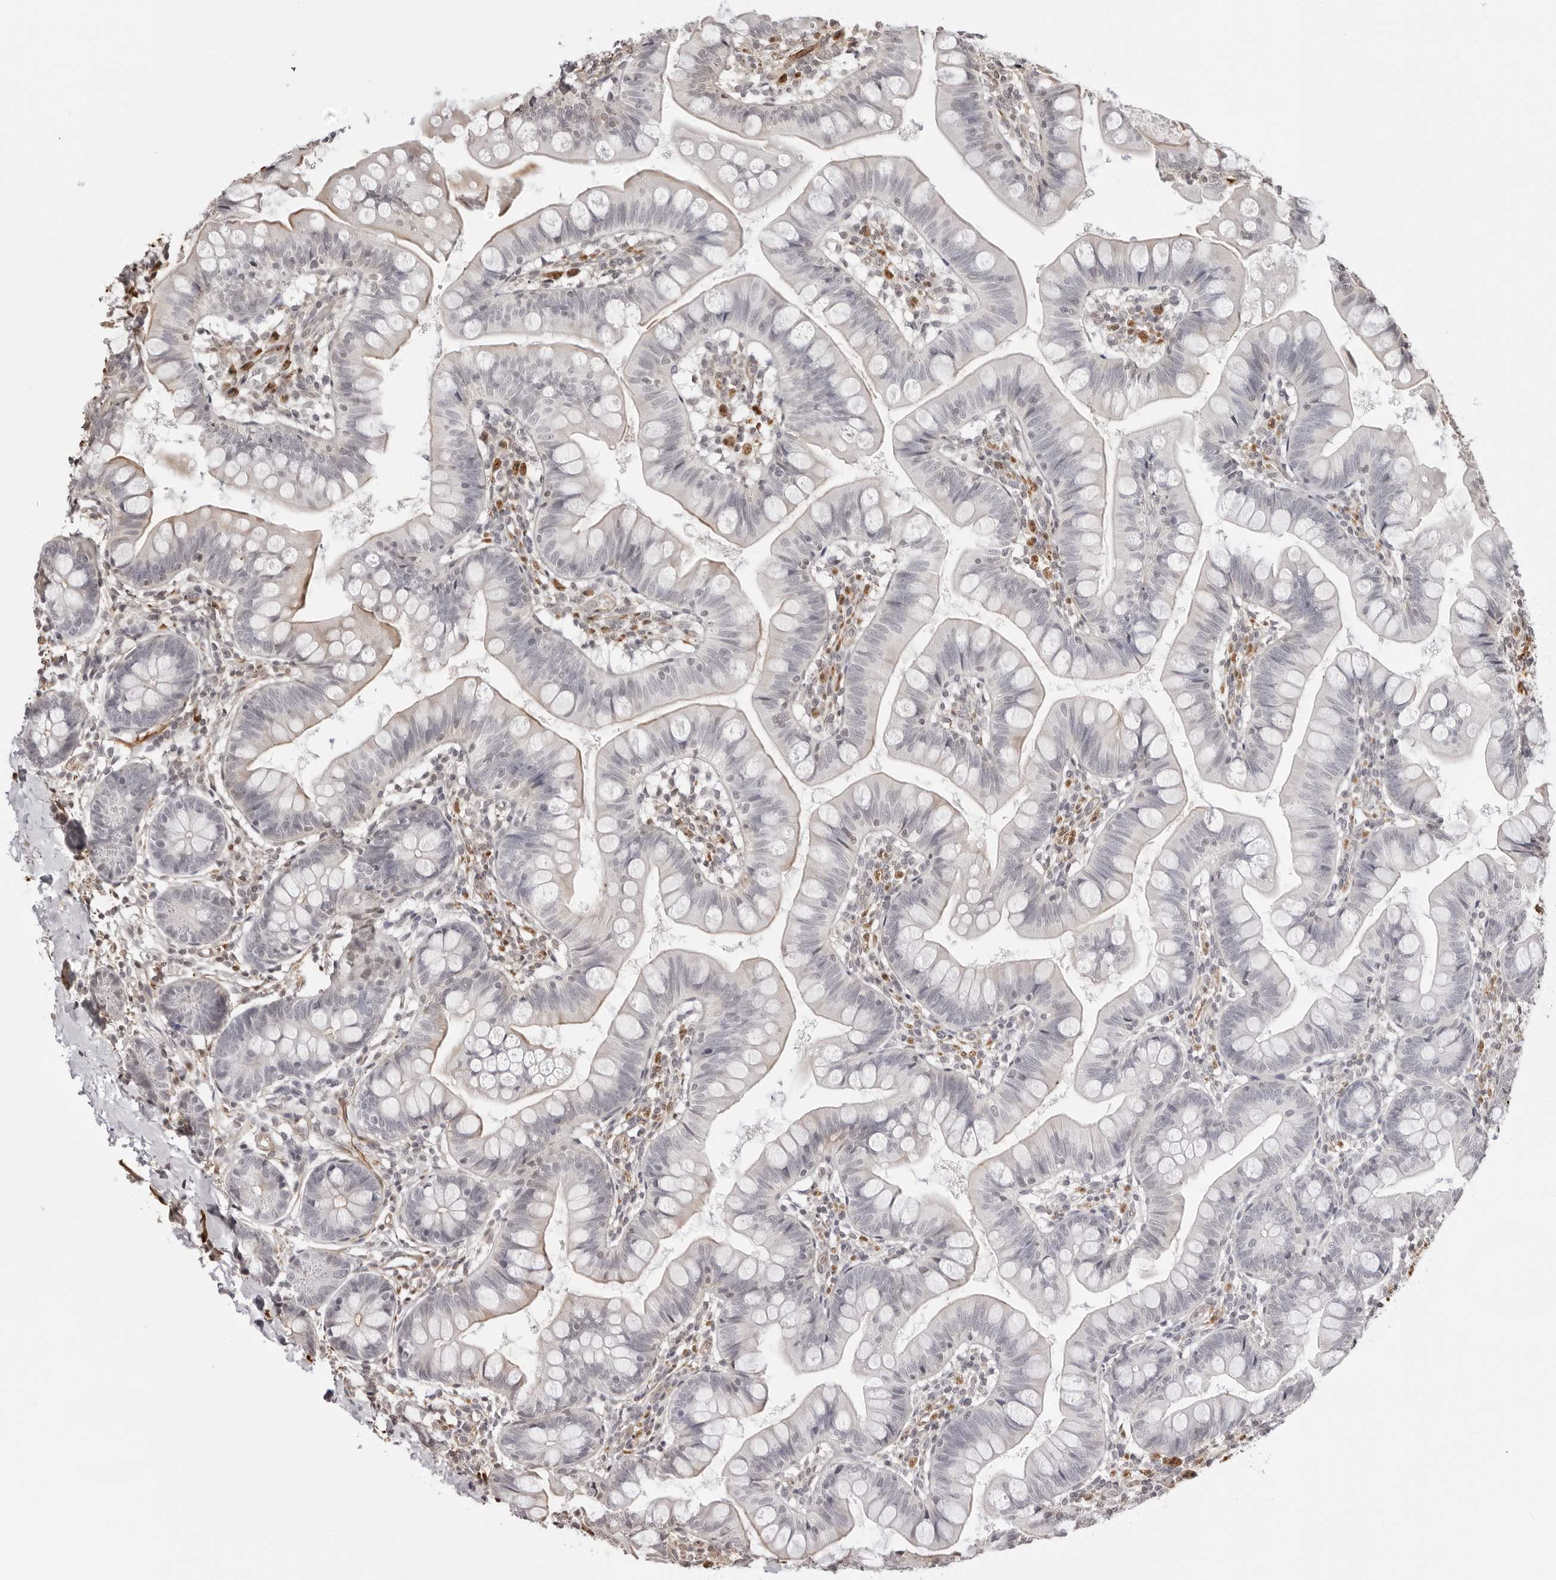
{"staining": {"intensity": "weak", "quantity": "<25%", "location": "cytoplasmic/membranous"}, "tissue": "small intestine", "cell_type": "Glandular cells", "image_type": "normal", "snomed": [{"axis": "morphology", "description": "Normal tissue, NOS"}, {"axis": "topography", "description": "Small intestine"}], "caption": "A high-resolution image shows immunohistochemistry staining of normal small intestine, which demonstrates no significant expression in glandular cells. (DAB IHC with hematoxylin counter stain).", "gene": "UNK", "patient": {"sex": "male", "age": 7}}